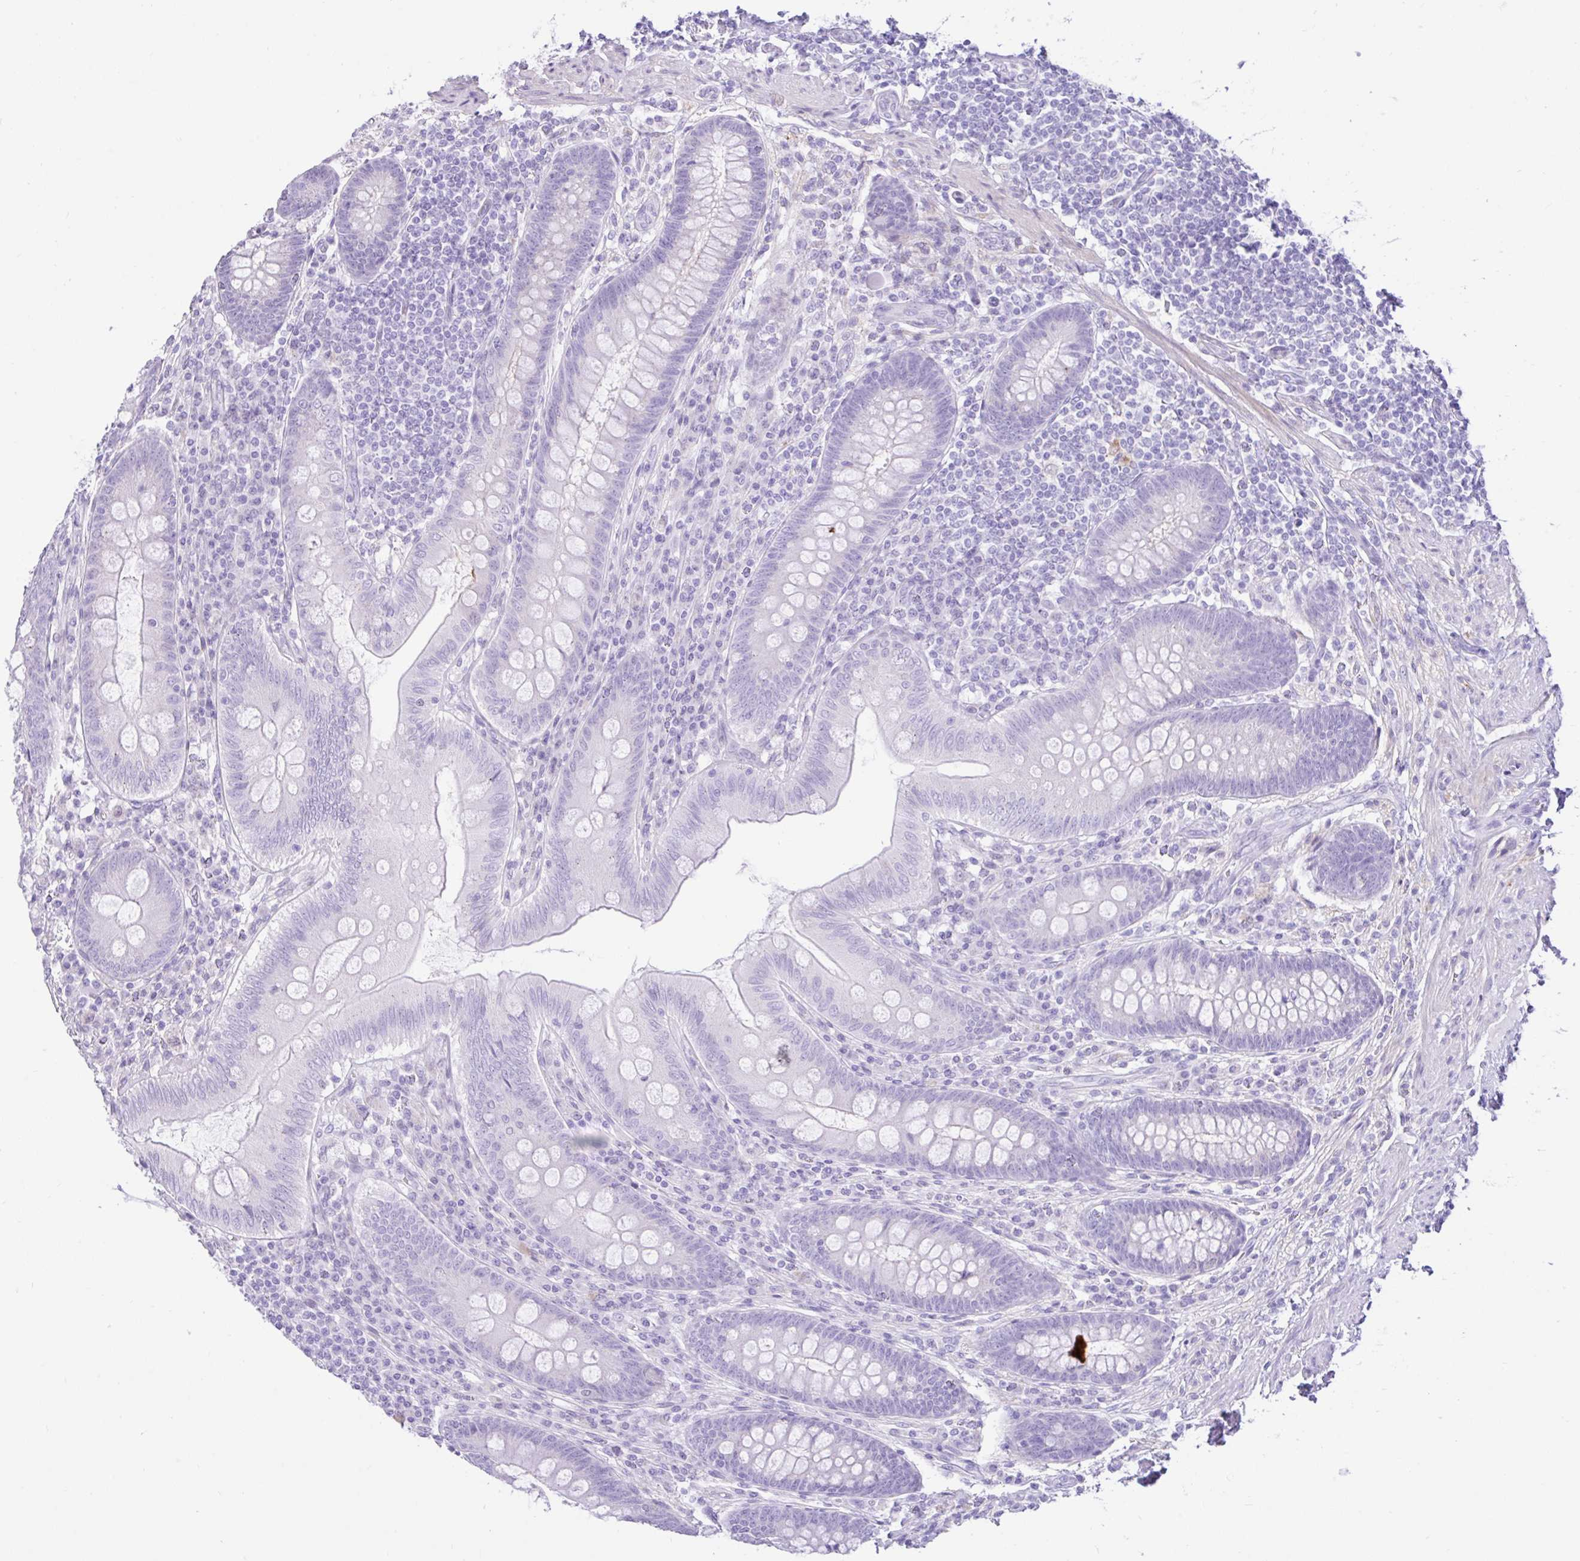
{"staining": {"intensity": "negative", "quantity": "none", "location": "none"}, "tissue": "appendix", "cell_type": "Glandular cells", "image_type": "normal", "snomed": [{"axis": "morphology", "description": "Normal tissue, NOS"}, {"axis": "topography", "description": "Appendix"}], "caption": "The immunohistochemistry (IHC) image has no significant positivity in glandular cells of appendix.", "gene": "REEP1", "patient": {"sex": "male", "age": 71}}